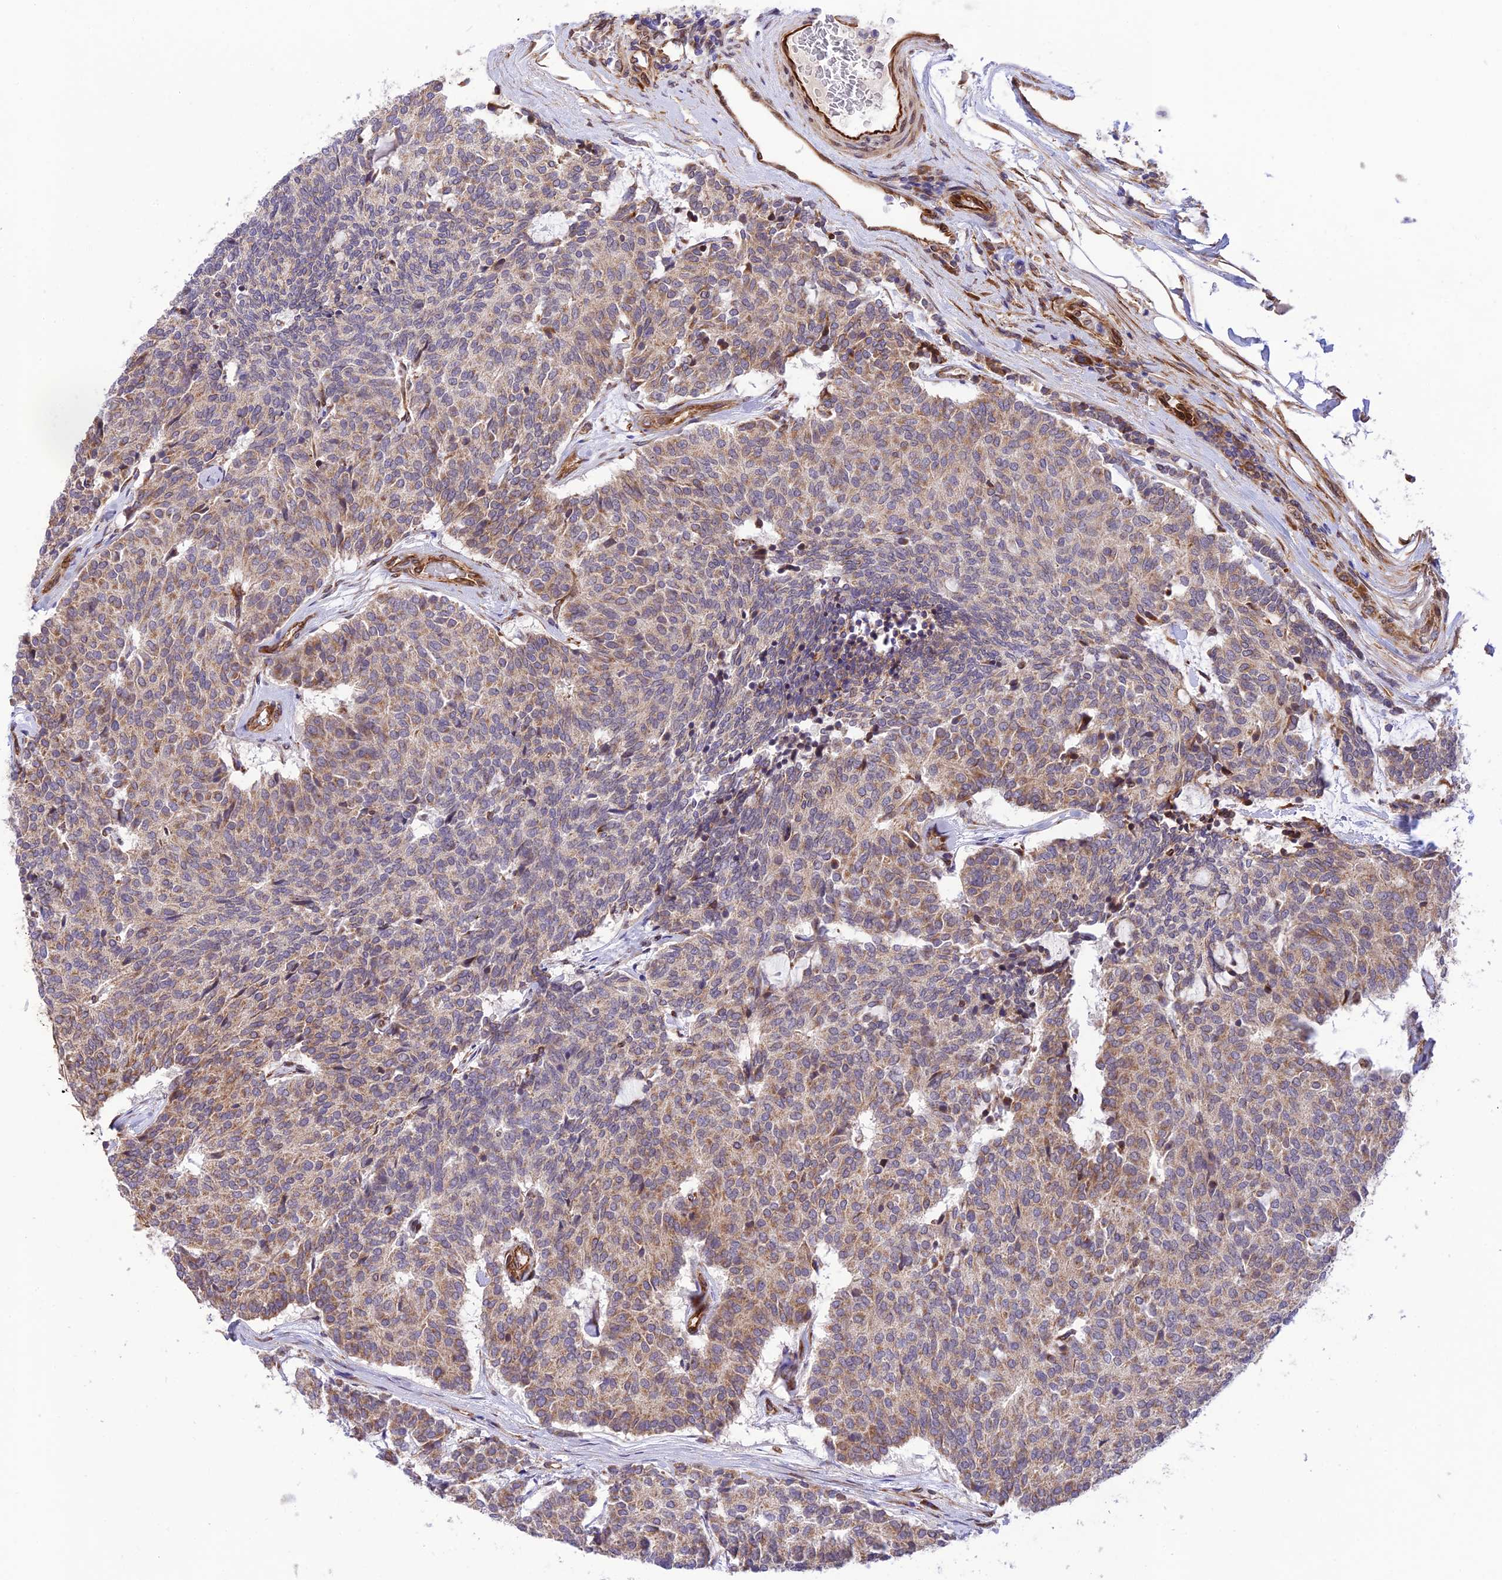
{"staining": {"intensity": "moderate", "quantity": "25%-75%", "location": "cytoplasmic/membranous"}, "tissue": "carcinoid", "cell_type": "Tumor cells", "image_type": "cancer", "snomed": [{"axis": "morphology", "description": "Carcinoid, malignant, NOS"}, {"axis": "topography", "description": "Pancreas"}], "caption": "The photomicrograph exhibits staining of carcinoid (malignant), revealing moderate cytoplasmic/membranous protein expression (brown color) within tumor cells.", "gene": "EXOC3L4", "patient": {"sex": "female", "age": 54}}